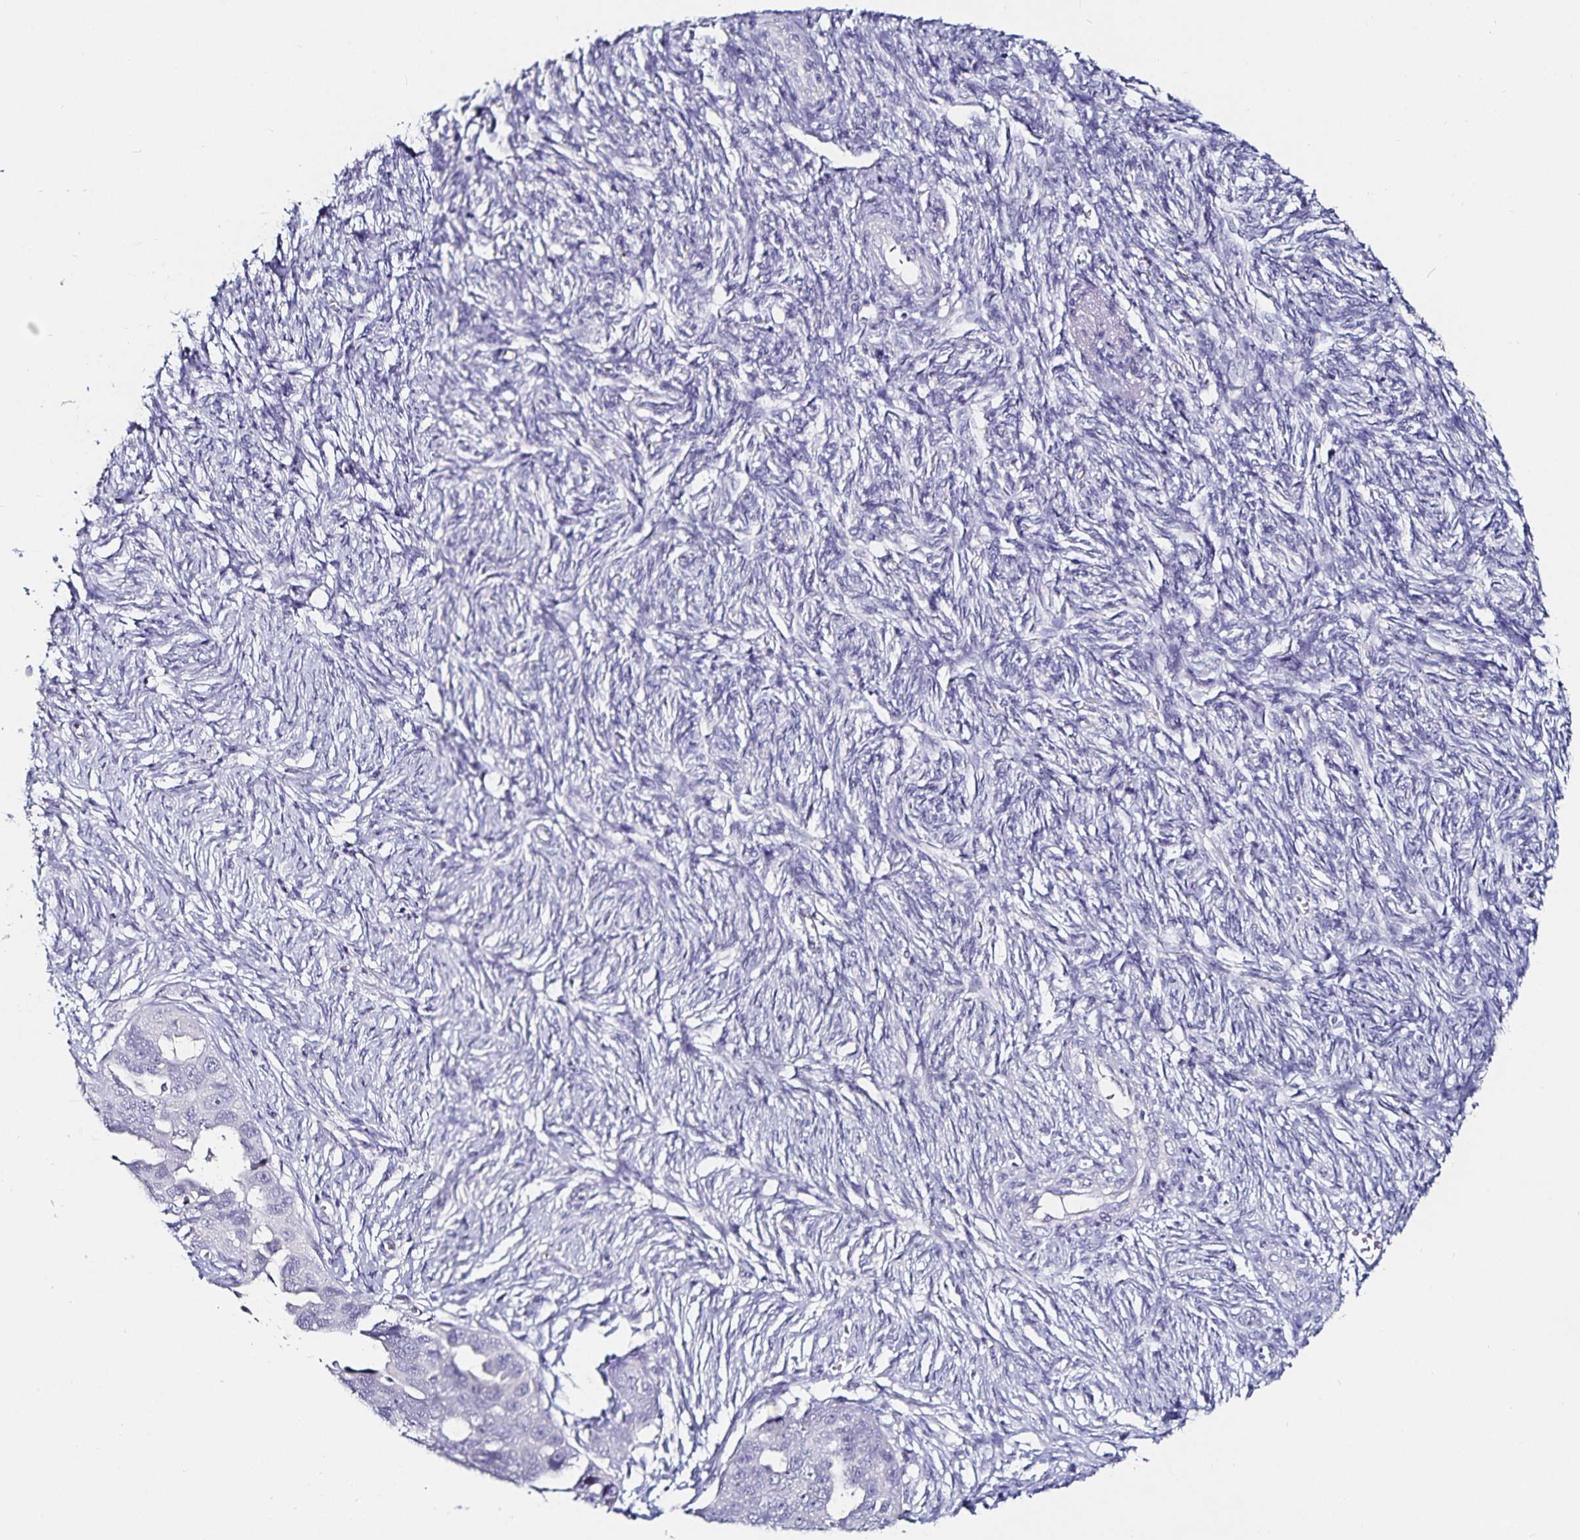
{"staining": {"intensity": "negative", "quantity": "none", "location": "none"}, "tissue": "ovarian cancer", "cell_type": "Tumor cells", "image_type": "cancer", "snomed": [{"axis": "morphology", "description": "Carcinoma, endometroid"}, {"axis": "topography", "description": "Ovary"}], "caption": "Immunohistochemistry of human ovarian cancer (endometroid carcinoma) shows no positivity in tumor cells. (Immunohistochemistry (ihc), brightfield microscopy, high magnification).", "gene": "TSPAN7", "patient": {"sex": "female", "age": 70}}